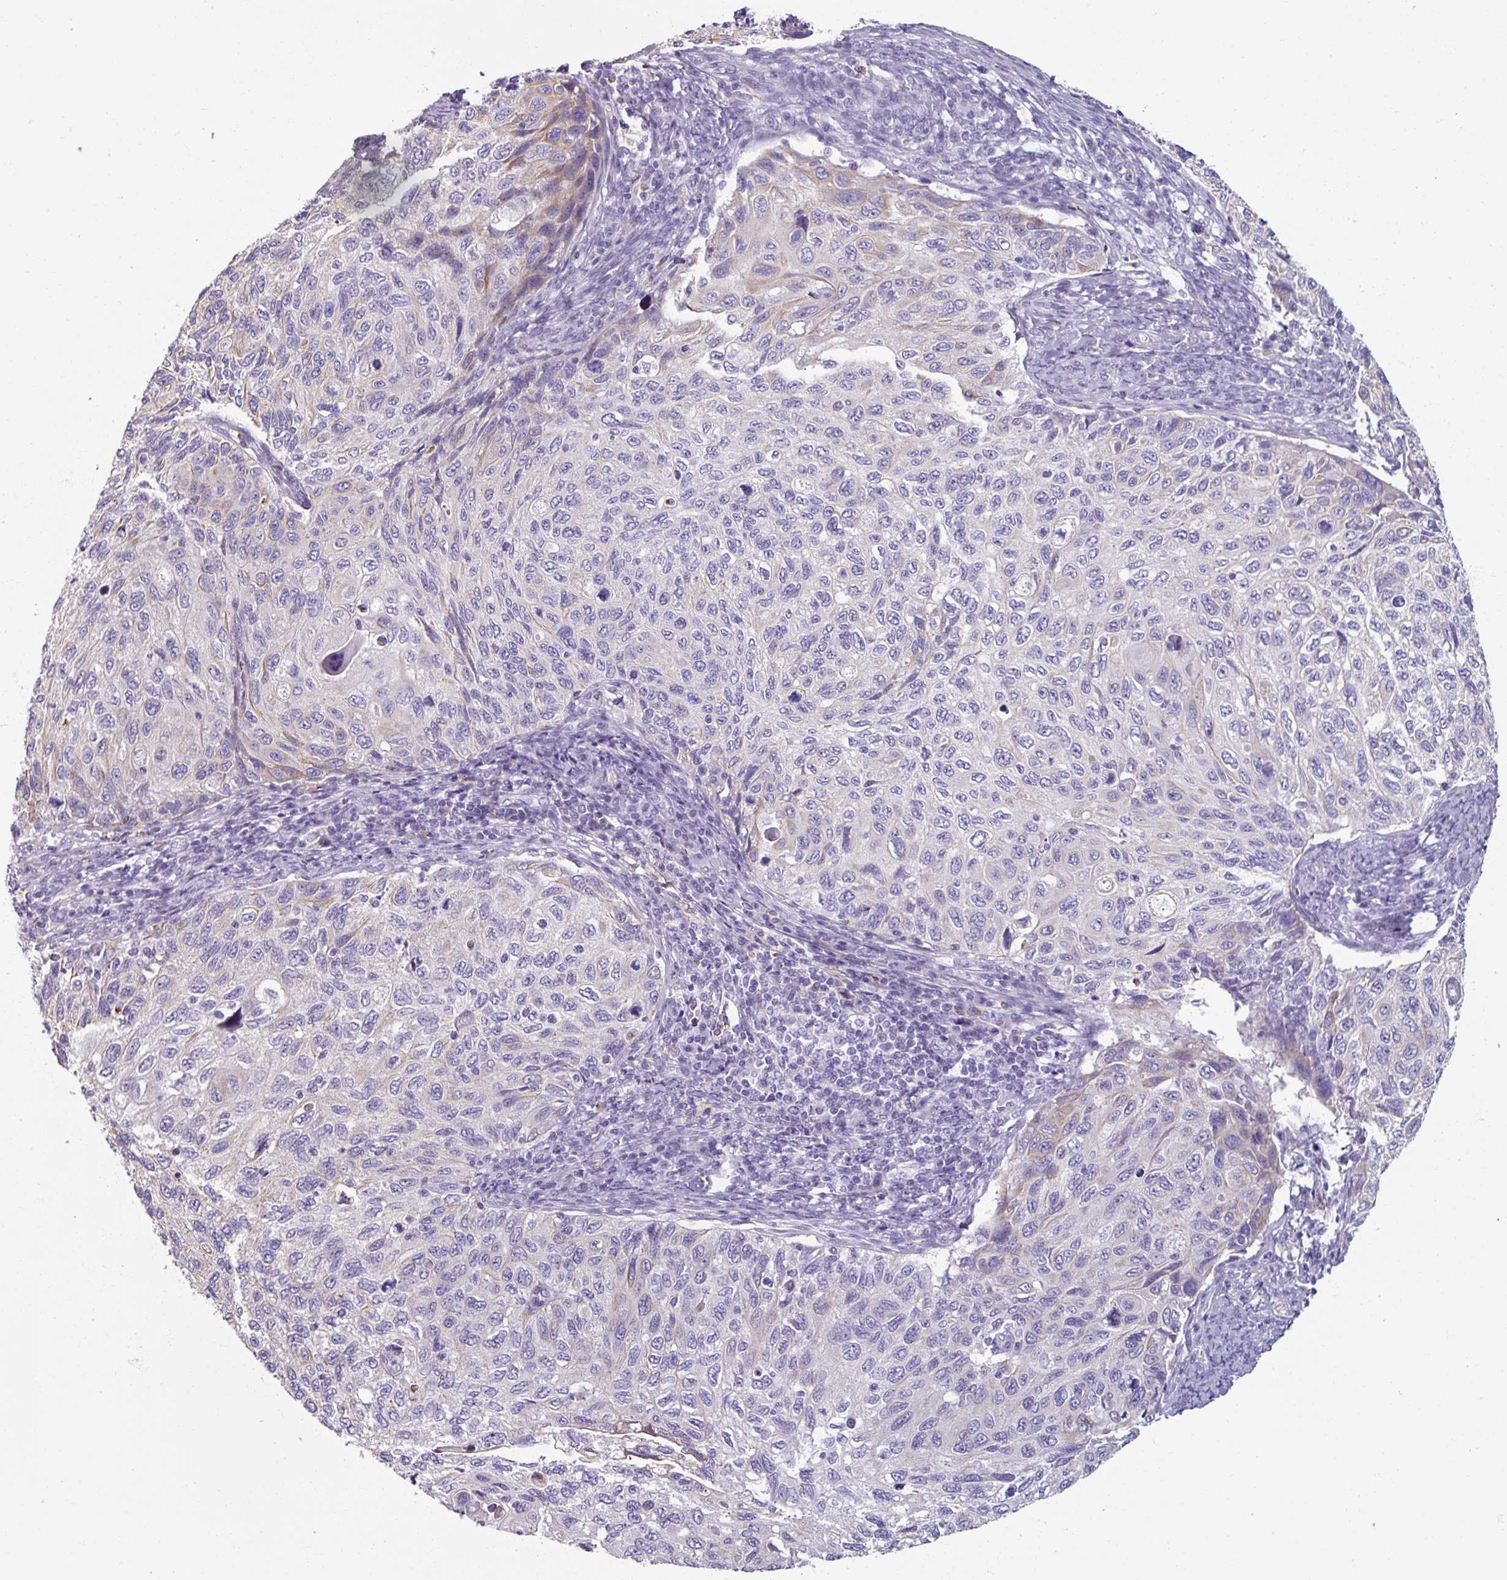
{"staining": {"intensity": "weak", "quantity": "<25%", "location": "cytoplasmic/membranous"}, "tissue": "cervical cancer", "cell_type": "Tumor cells", "image_type": "cancer", "snomed": [{"axis": "morphology", "description": "Squamous cell carcinoma, NOS"}, {"axis": "topography", "description": "Cervix"}], "caption": "Tumor cells are negative for protein expression in human cervical cancer.", "gene": "SPESP1", "patient": {"sex": "female", "age": 70}}